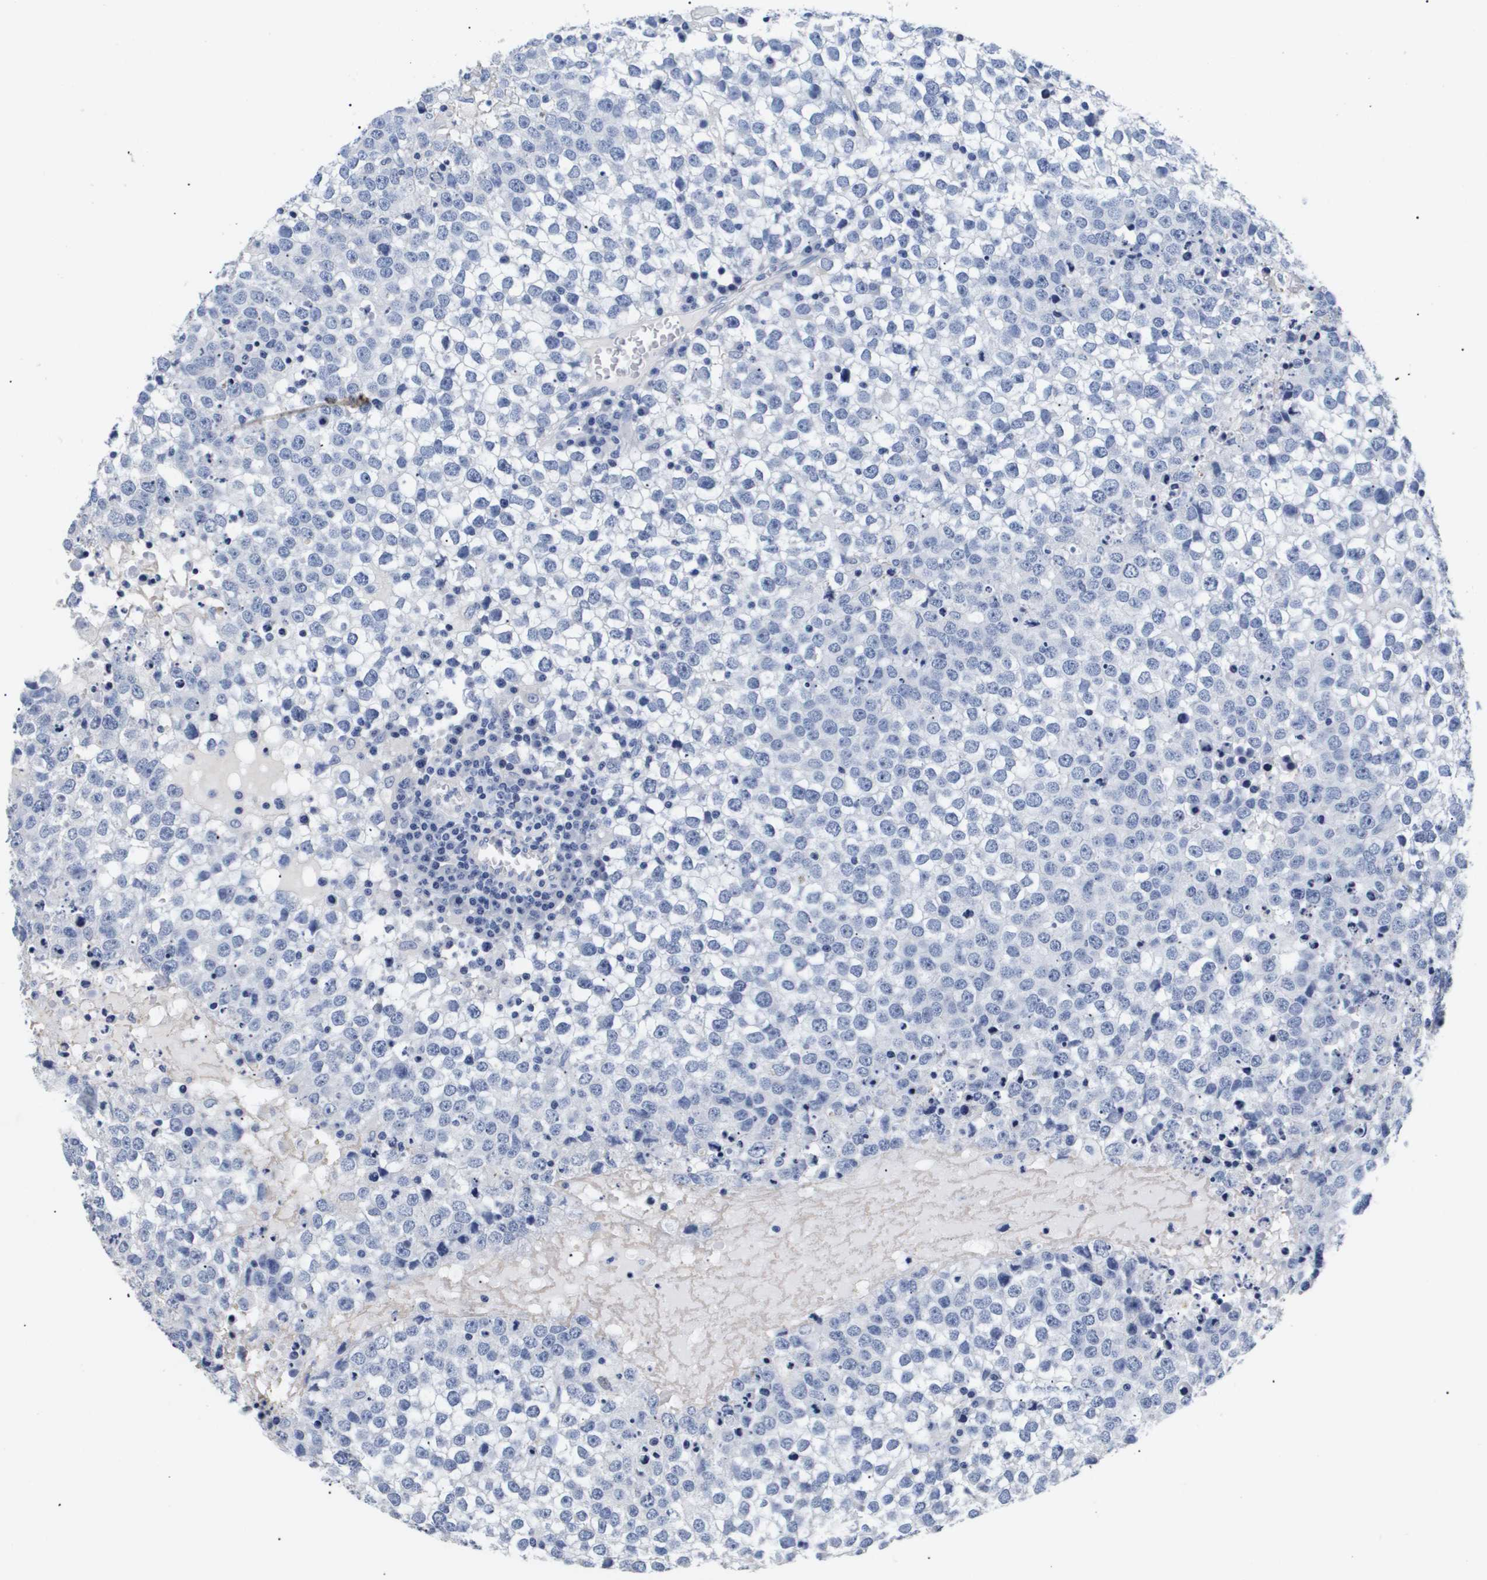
{"staining": {"intensity": "negative", "quantity": "none", "location": "none"}, "tissue": "testis cancer", "cell_type": "Tumor cells", "image_type": "cancer", "snomed": [{"axis": "morphology", "description": "Seminoma, NOS"}, {"axis": "topography", "description": "Testis"}], "caption": "A high-resolution micrograph shows IHC staining of seminoma (testis), which reveals no significant expression in tumor cells.", "gene": "ATP6V0A4", "patient": {"sex": "male", "age": 65}}